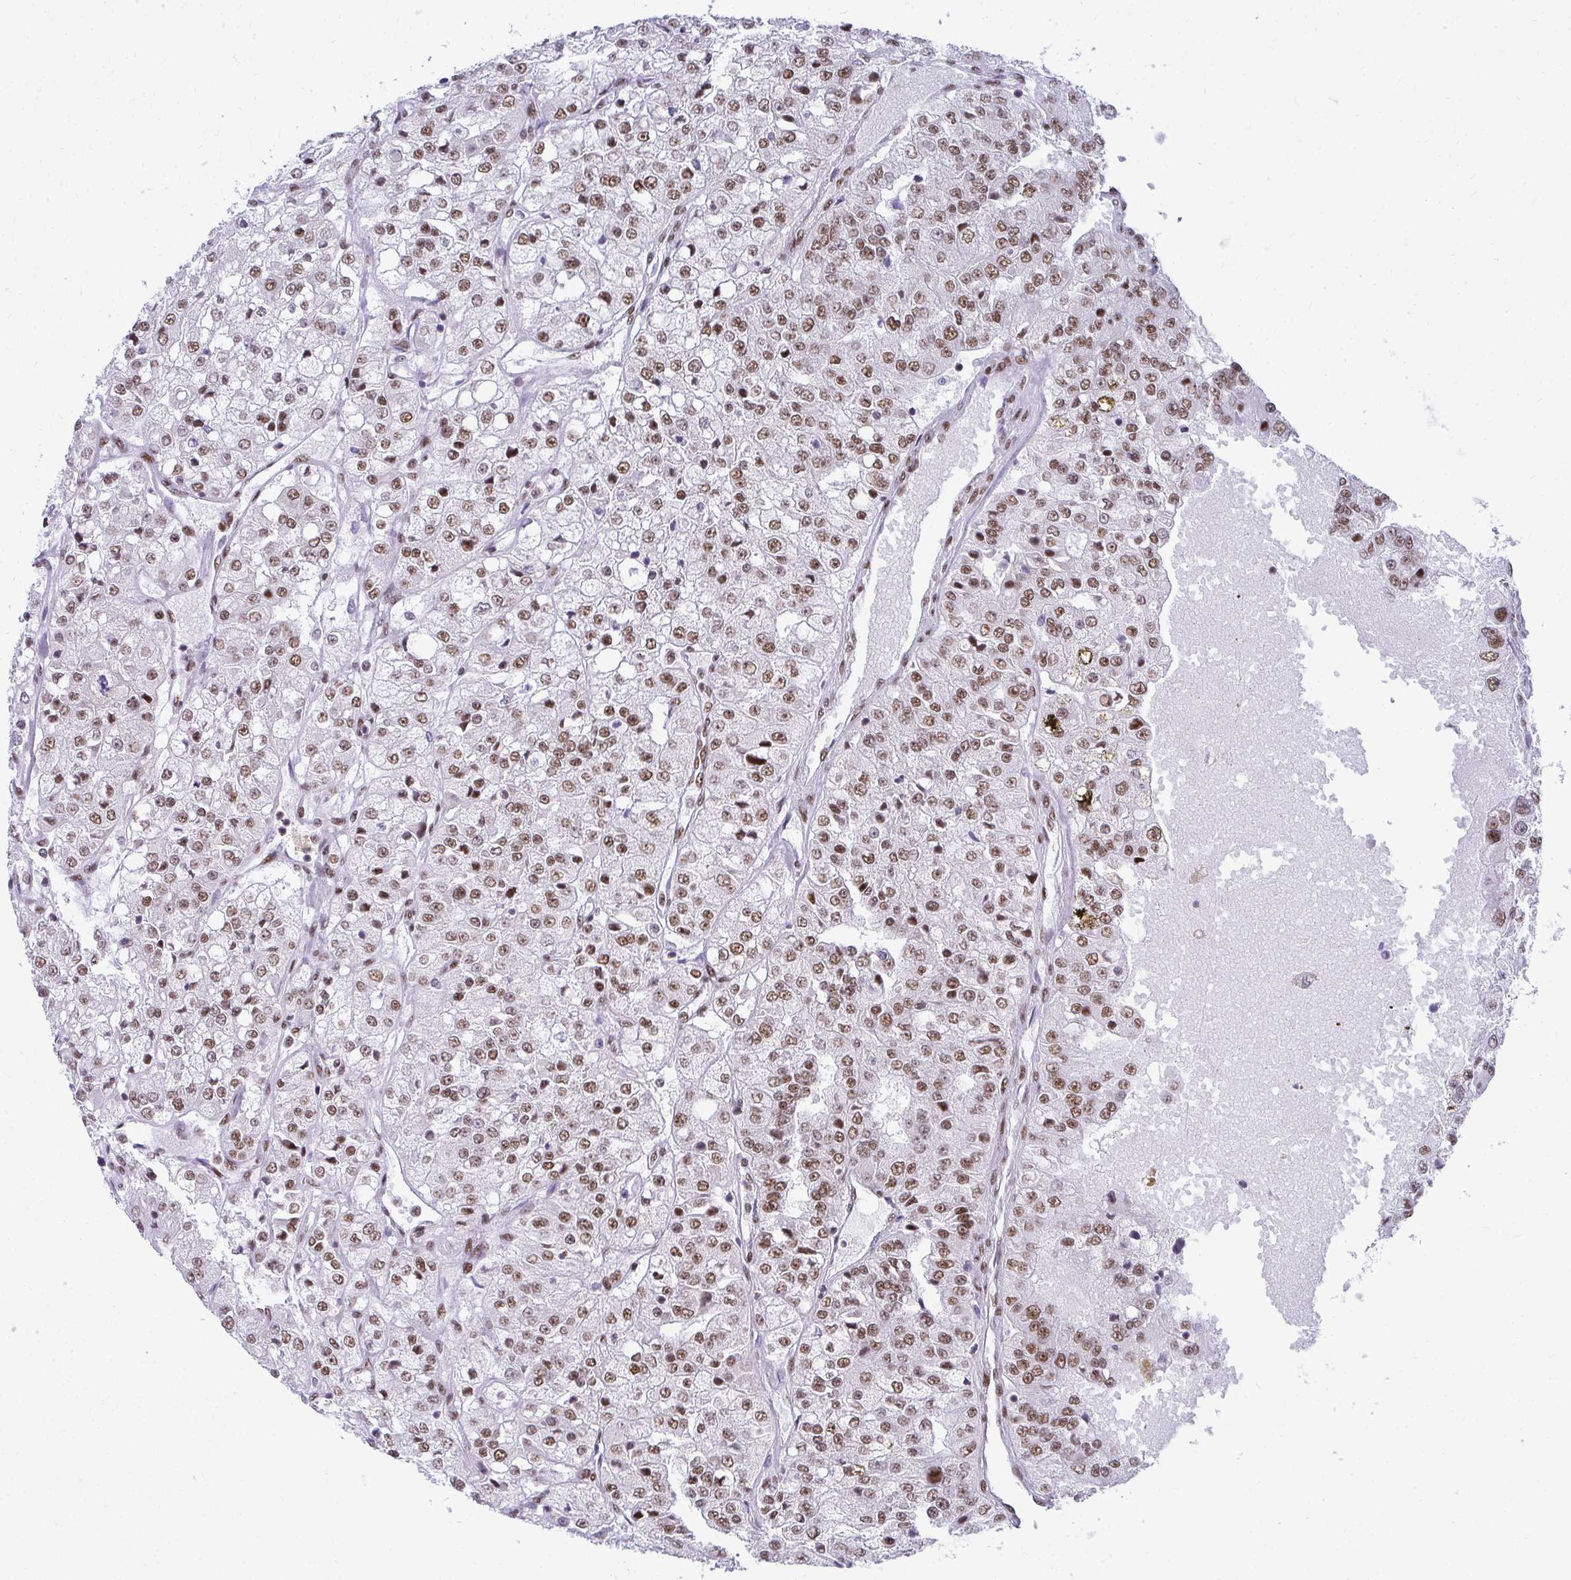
{"staining": {"intensity": "moderate", "quantity": ">75%", "location": "nuclear"}, "tissue": "renal cancer", "cell_type": "Tumor cells", "image_type": "cancer", "snomed": [{"axis": "morphology", "description": "Adenocarcinoma, NOS"}, {"axis": "topography", "description": "Kidney"}], "caption": "A brown stain shows moderate nuclear positivity of a protein in adenocarcinoma (renal) tumor cells.", "gene": "CREBBP", "patient": {"sex": "female", "age": 63}}